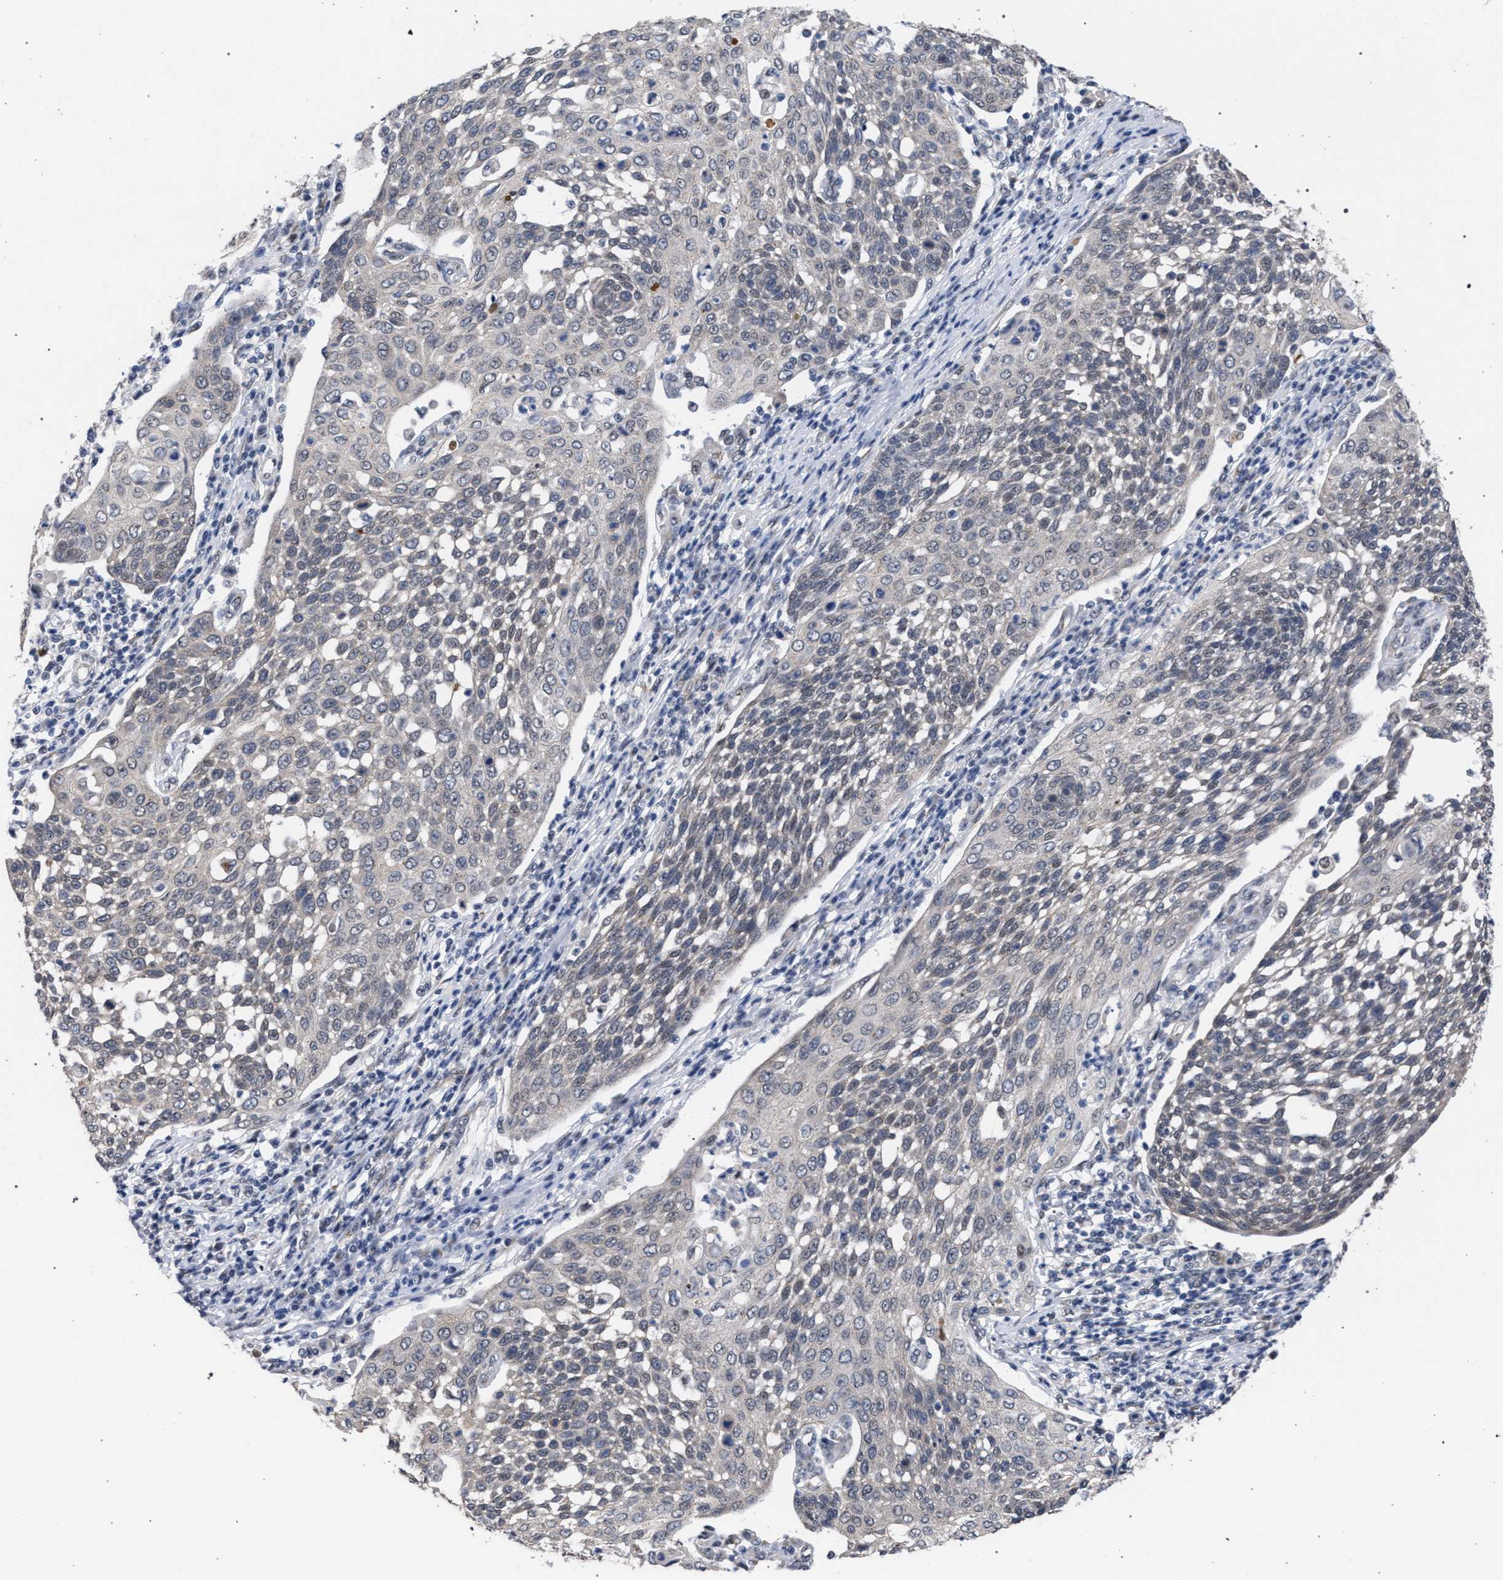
{"staining": {"intensity": "negative", "quantity": "none", "location": "none"}, "tissue": "cervical cancer", "cell_type": "Tumor cells", "image_type": "cancer", "snomed": [{"axis": "morphology", "description": "Squamous cell carcinoma, NOS"}, {"axis": "topography", "description": "Cervix"}], "caption": "This is a image of IHC staining of squamous cell carcinoma (cervical), which shows no positivity in tumor cells.", "gene": "GOLGA2", "patient": {"sex": "female", "age": 34}}